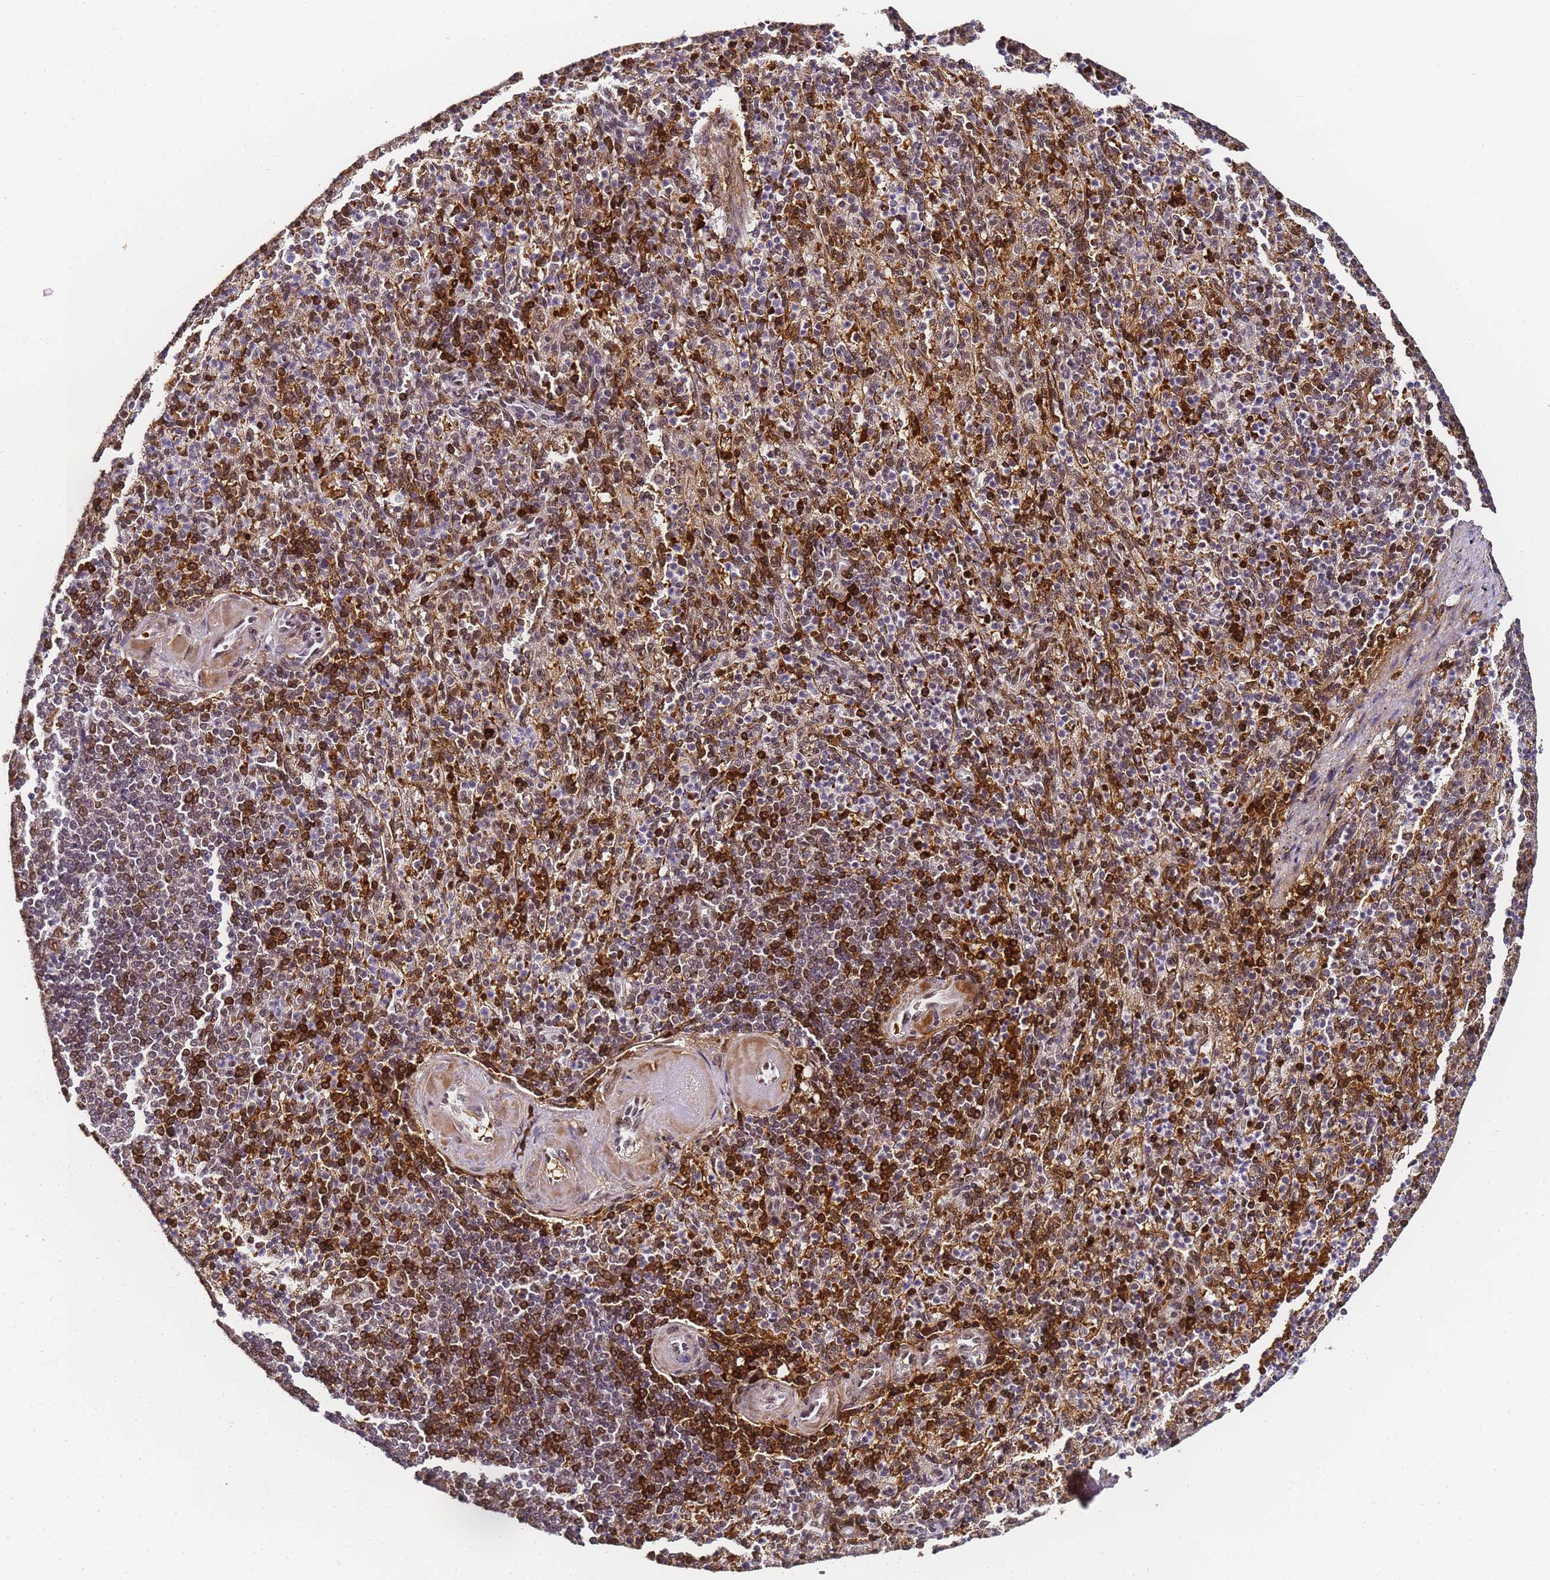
{"staining": {"intensity": "strong", "quantity": "<25%", "location": "cytoplasmic/membranous,nuclear"}, "tissue": "spleen", "cell_type": "Cells in red pulp", "image_type": "normal", "snomed": [{"axis": "morphology", "description": "Normal tissue, NOS"}, {"axis": "topography", "description": "Spleen"}], "caption": "Cells in red pulp demonstrate medium levels of strong cytoplasmic/membranous,nuclear staining in approximately <25% of cells in normal human spleen.", "gene": "POLR1A", "patient": {"sex": "female", "age": 74}}